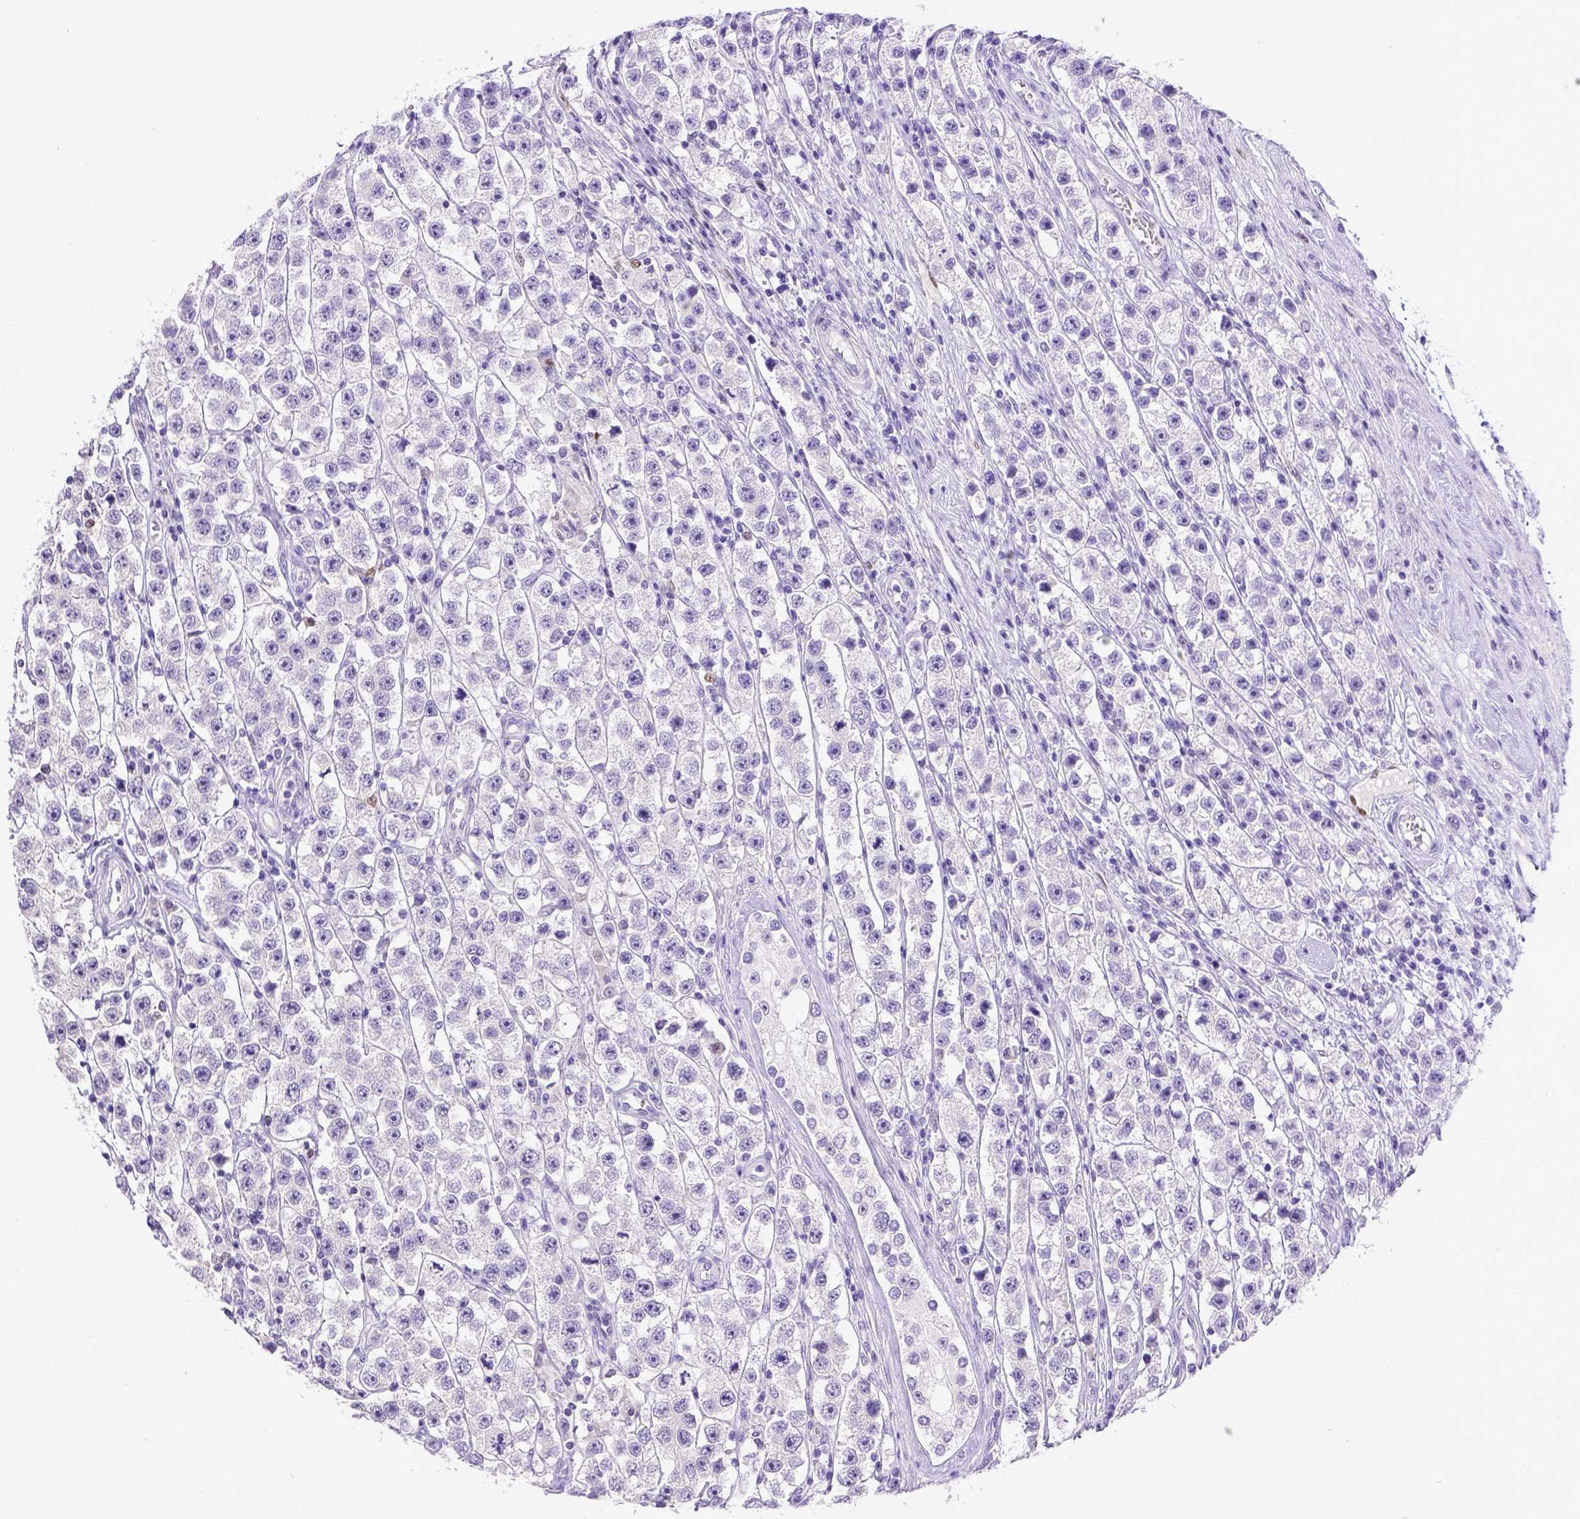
{"staining": {"intensity": "negative", "quantity": "none", "location": "none"}, "tissue": "testis cancer", "cell_type": "Tumor cells", "image_type": "cancer", "snomed": [{"axis": "morphology", "description": "Seminoma, NOS"}, {"axis": "topography", "description": "Testis"}], "caption": "Immunohistochemistry (IHC) of human testis cancer displays no positivity in tumor cells. (DAB immunohistochemistry, high magnification).", "gene": "CDKN1A", "patient": {"sex": "male", "age": 45}}